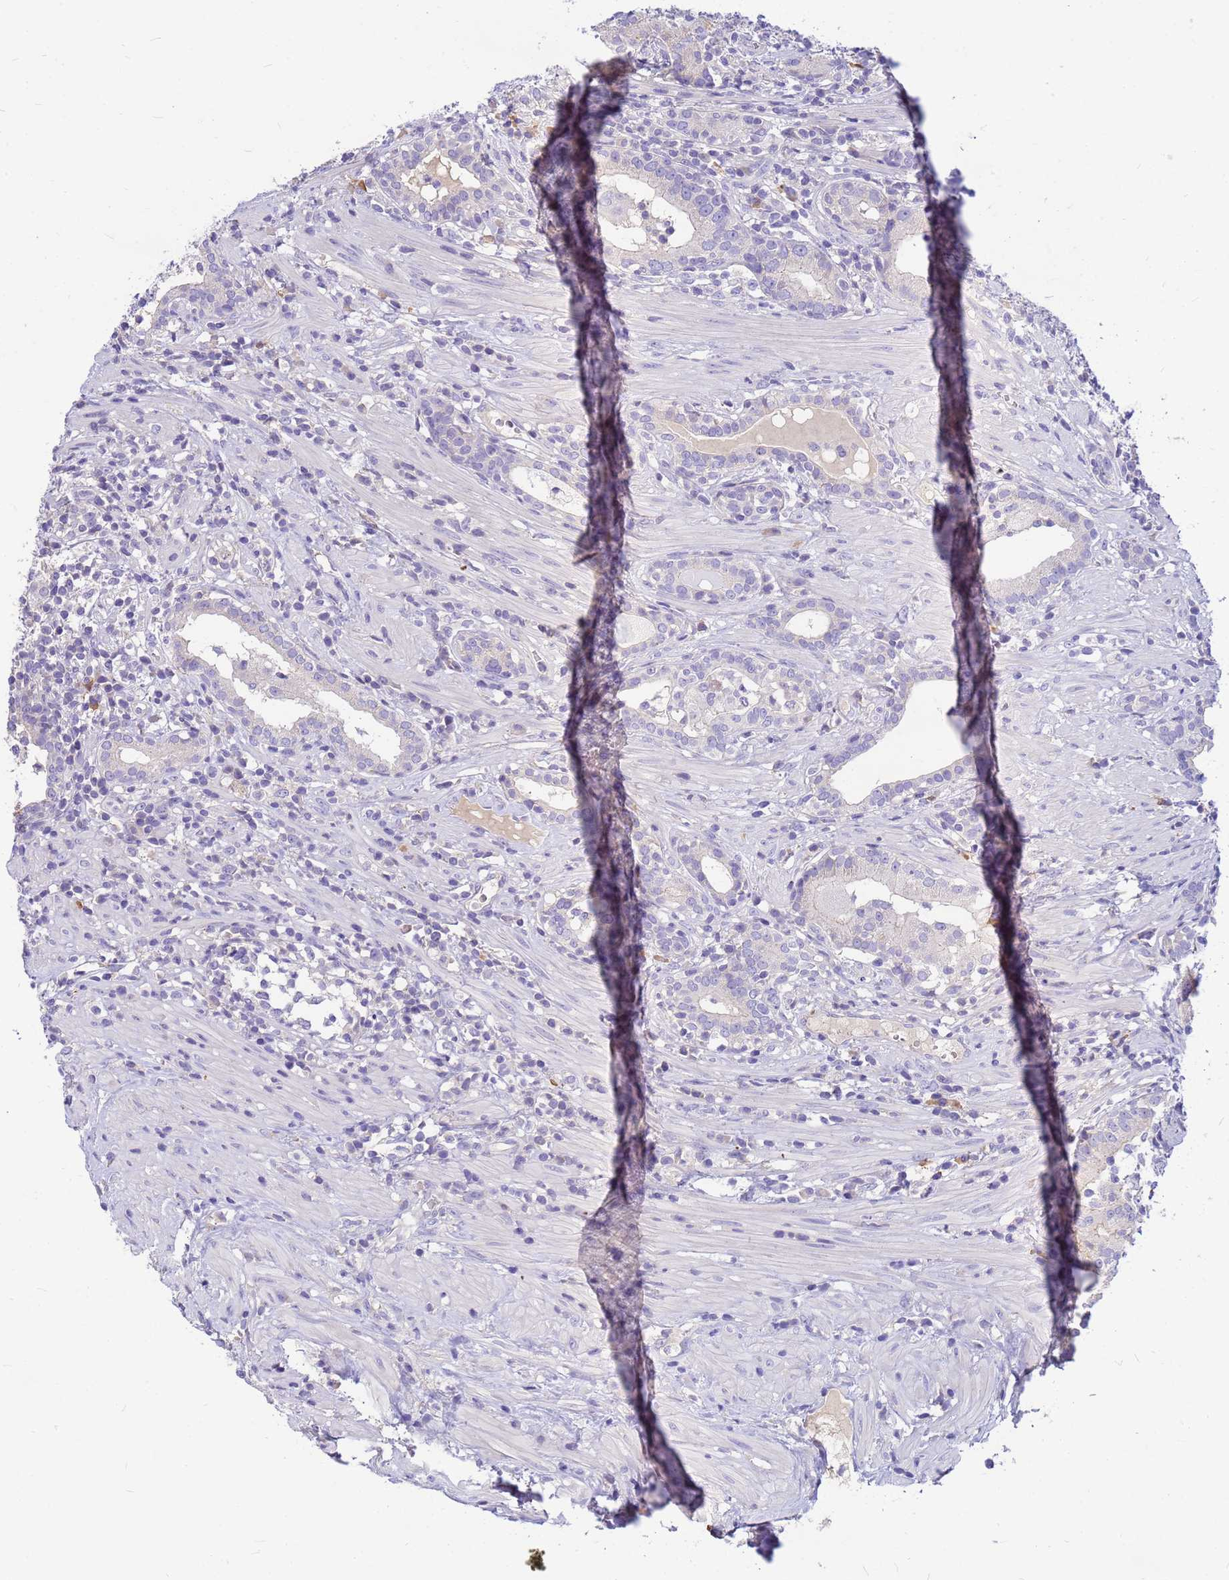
{"staining": {"intensity": "negative", "quantity": "none", "location": "none"}, "tissue": "prostate cancer", "cell_type": "Tumor cells", "image_type": "cancer", "snomed": [{"axis": "morphology", "description": "Adenocarcinoma, High grade"}, {"axis": "topography", "description": "Prostate"}], "caption": "Immunohistochemical staining of prostate cancer demonstrates no significant expression in tumor cells. (DAB (3,3'-diaminobenzidine) immunohistochemistry (IHC) visualized using brightfield microscopy, high magnification).", "gene": "DPRX", "patient": {"sex": "male", "age": 67}}